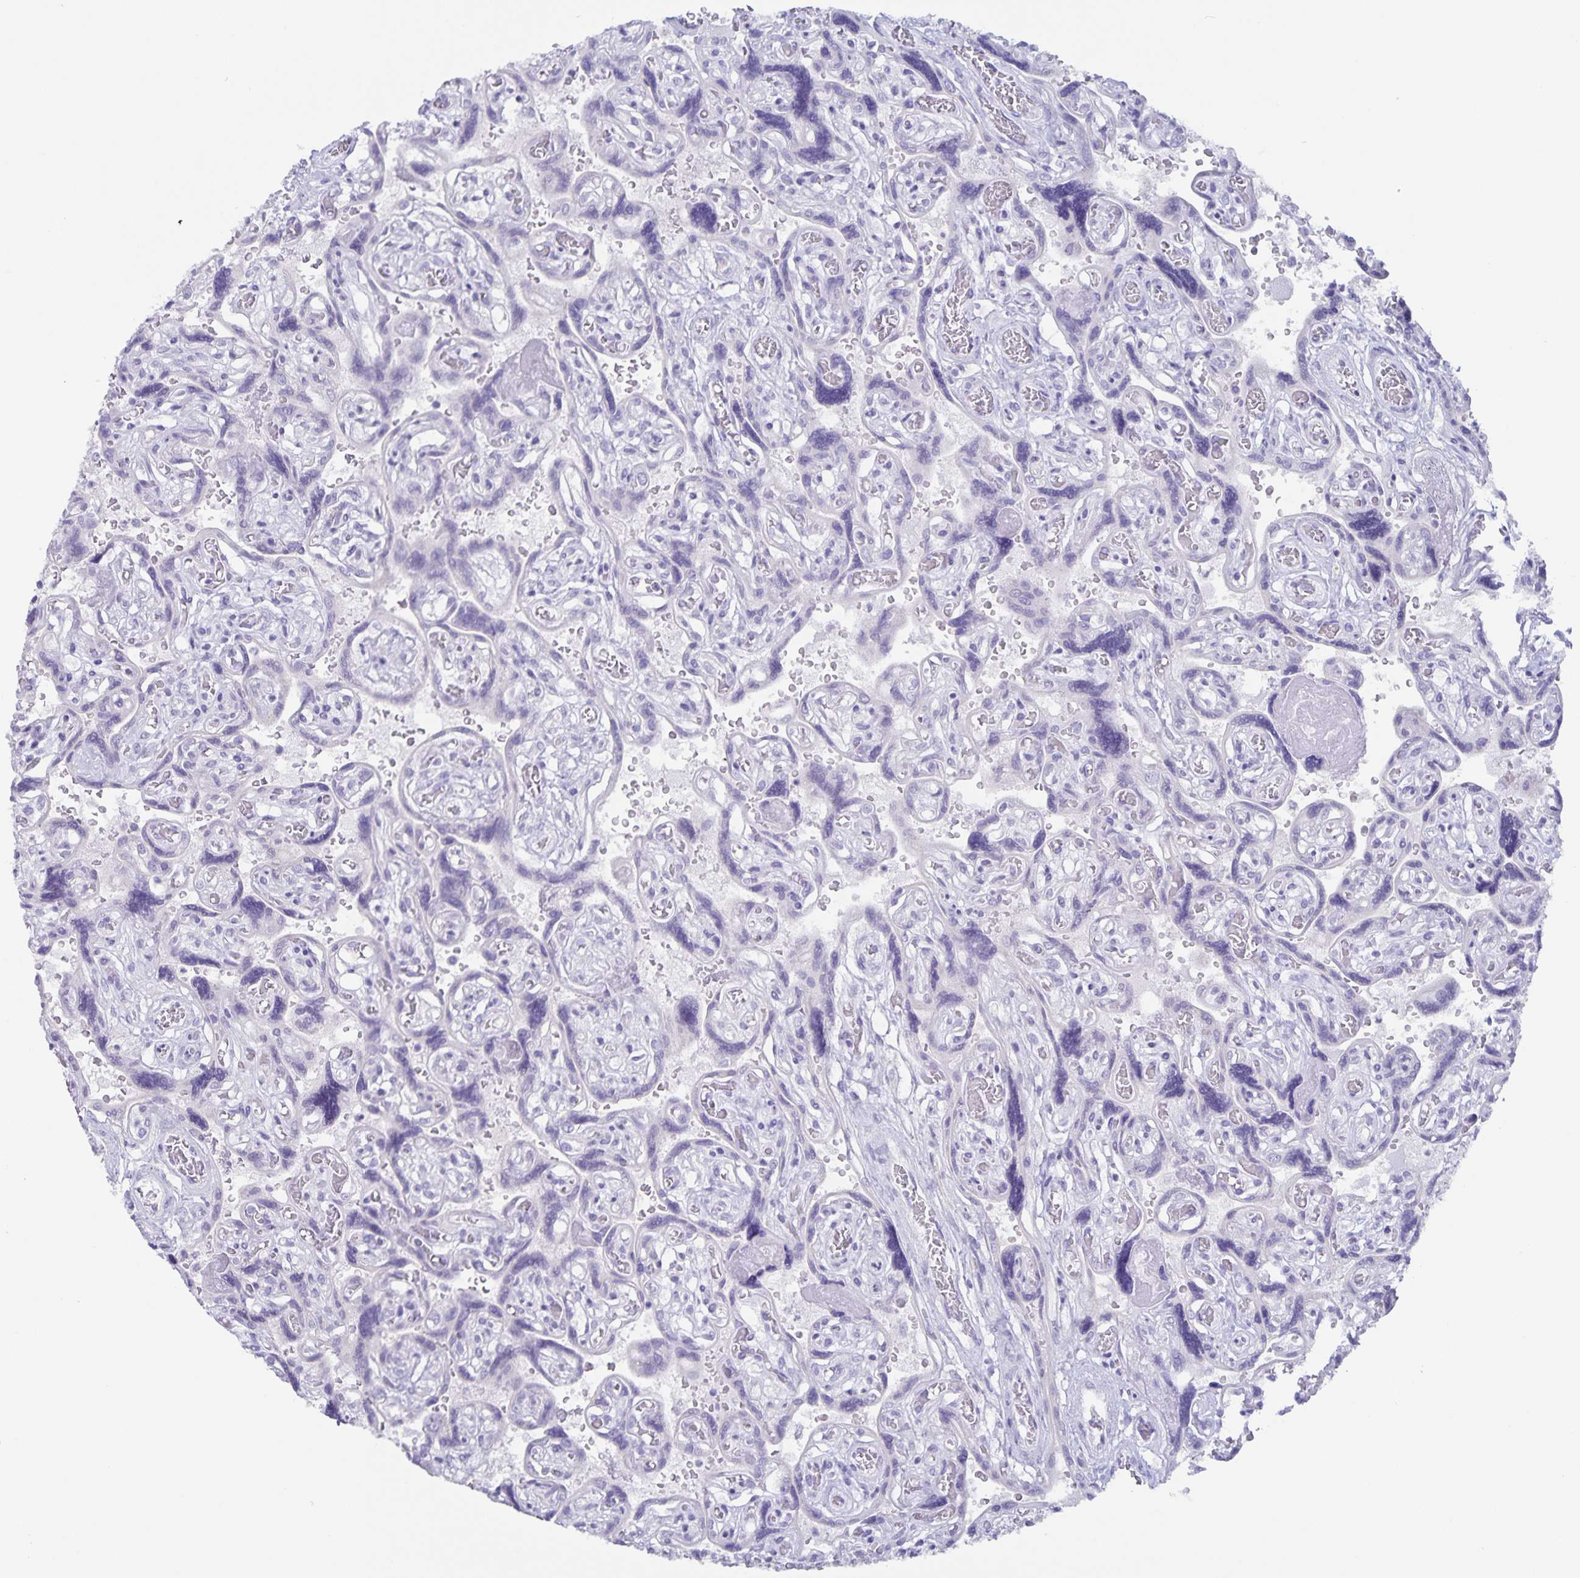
{"staining": {"intensity": "negative", "quantity": "none", "location": "none"}, "tissue": "placenta", "cell_type": "Decidual cells", "image_type": "normal", "snomed": [{"axis": "morphology", "description": "Normal tissue, NOS"}, {"axis": "topography", "description": "Placenta"}], "caption": "IHC micrograph of benign placenta stained for a protein (brown), which demonstrates no expression in decidual cells.", "gene": "AQP4", "patient": {"sex": "female", "age": 32}}